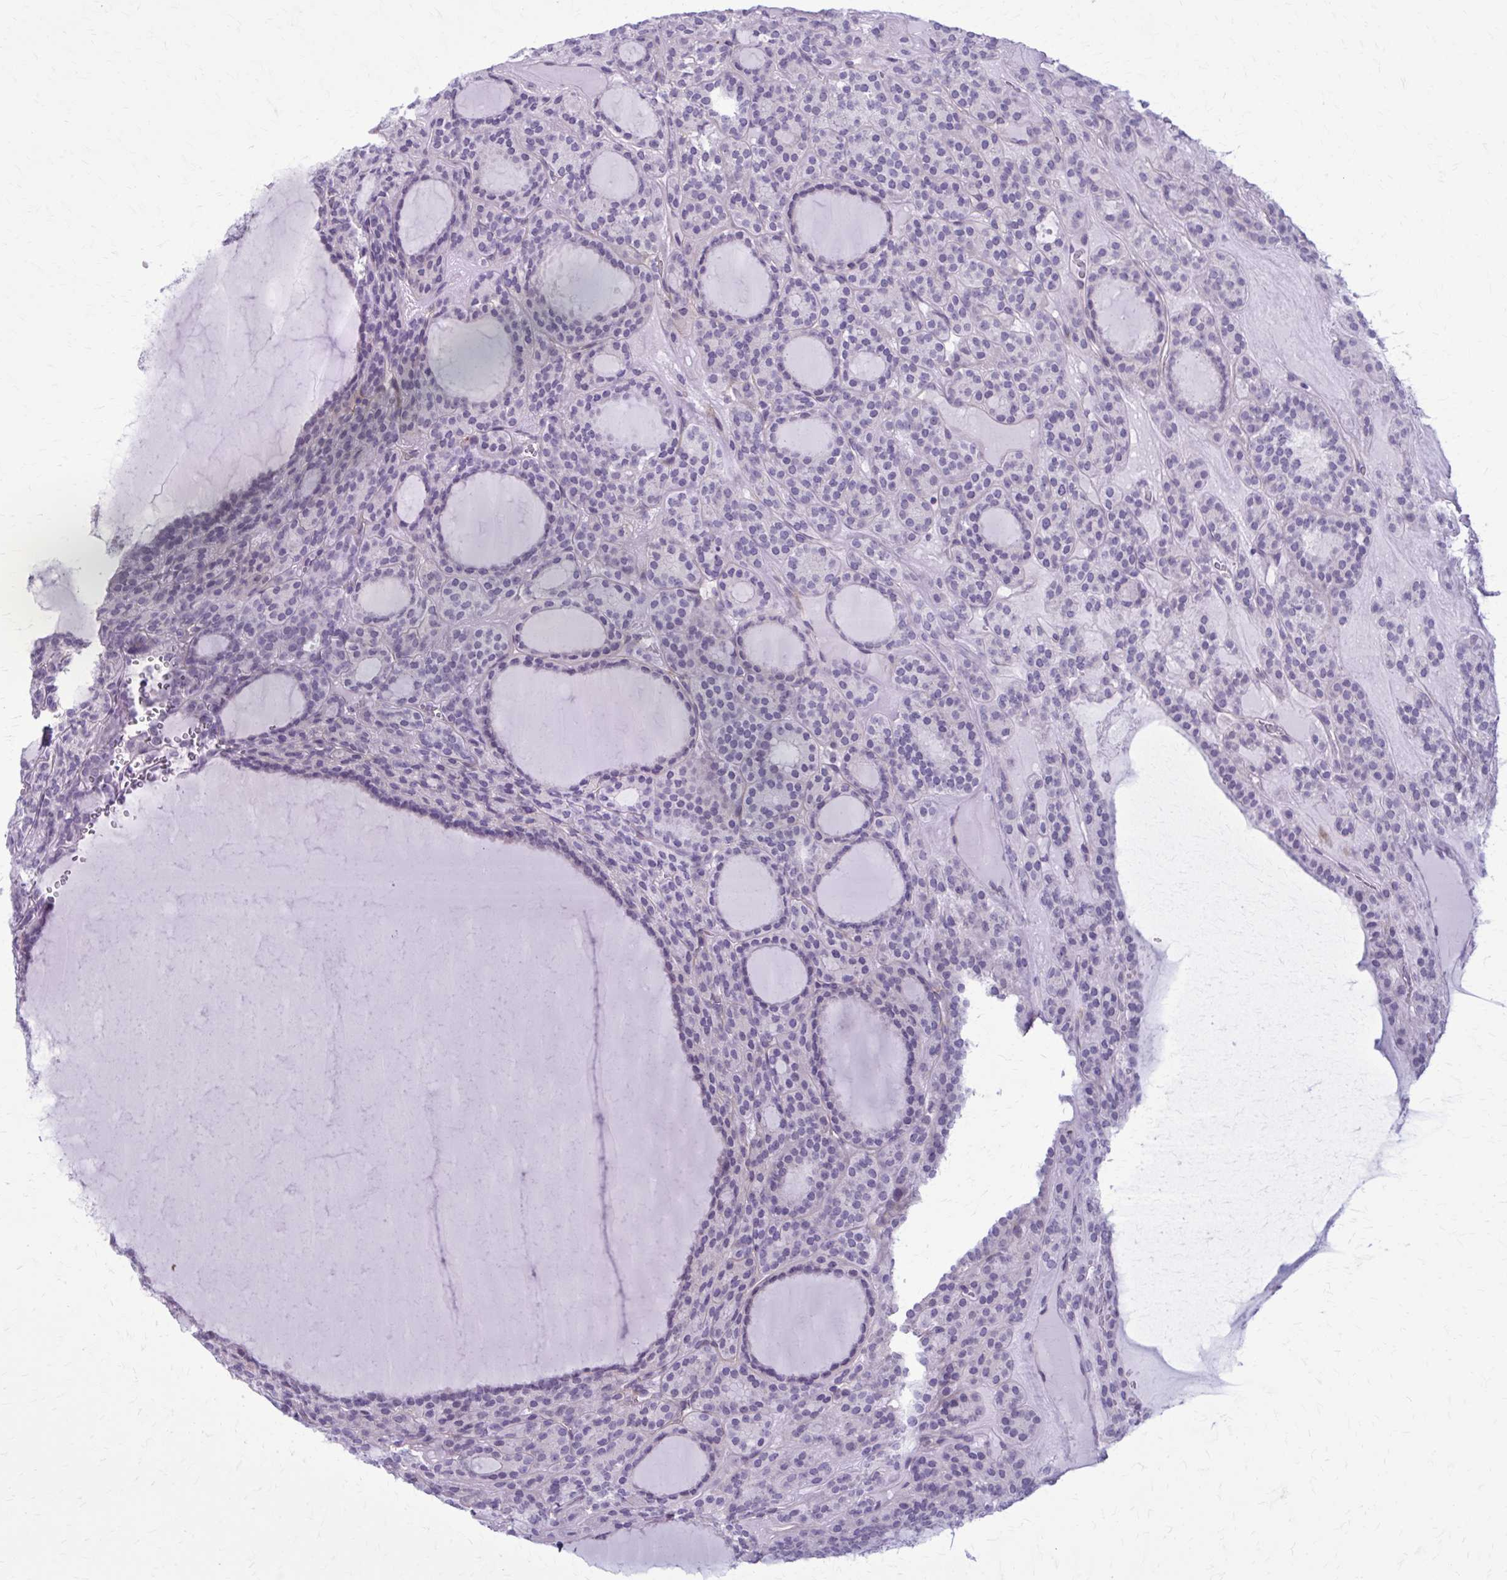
{"staining": {"intensity": "negative", "quantity": "none", "location": "none"}, "tissue": "thyroid cancer", "cell_type": "Tumor cells", "image_type": "cancer", "snomed": [{"axis": "morphology", "description": "Follicular adenoma carcinoma, NOS"}, {"axis": "topography", "description": "Thyroid gland"}], "caption": "Protein analysis of thyroid cancer (follicular adenoma carcinoma) exhibits no significant staining in tumor cells. (DAB immunohistochemistry (IHC) visualized using brightfield microscopy, high magnification).", "gene": "CD38", "patient": {"sex": "female", "age": 63}}